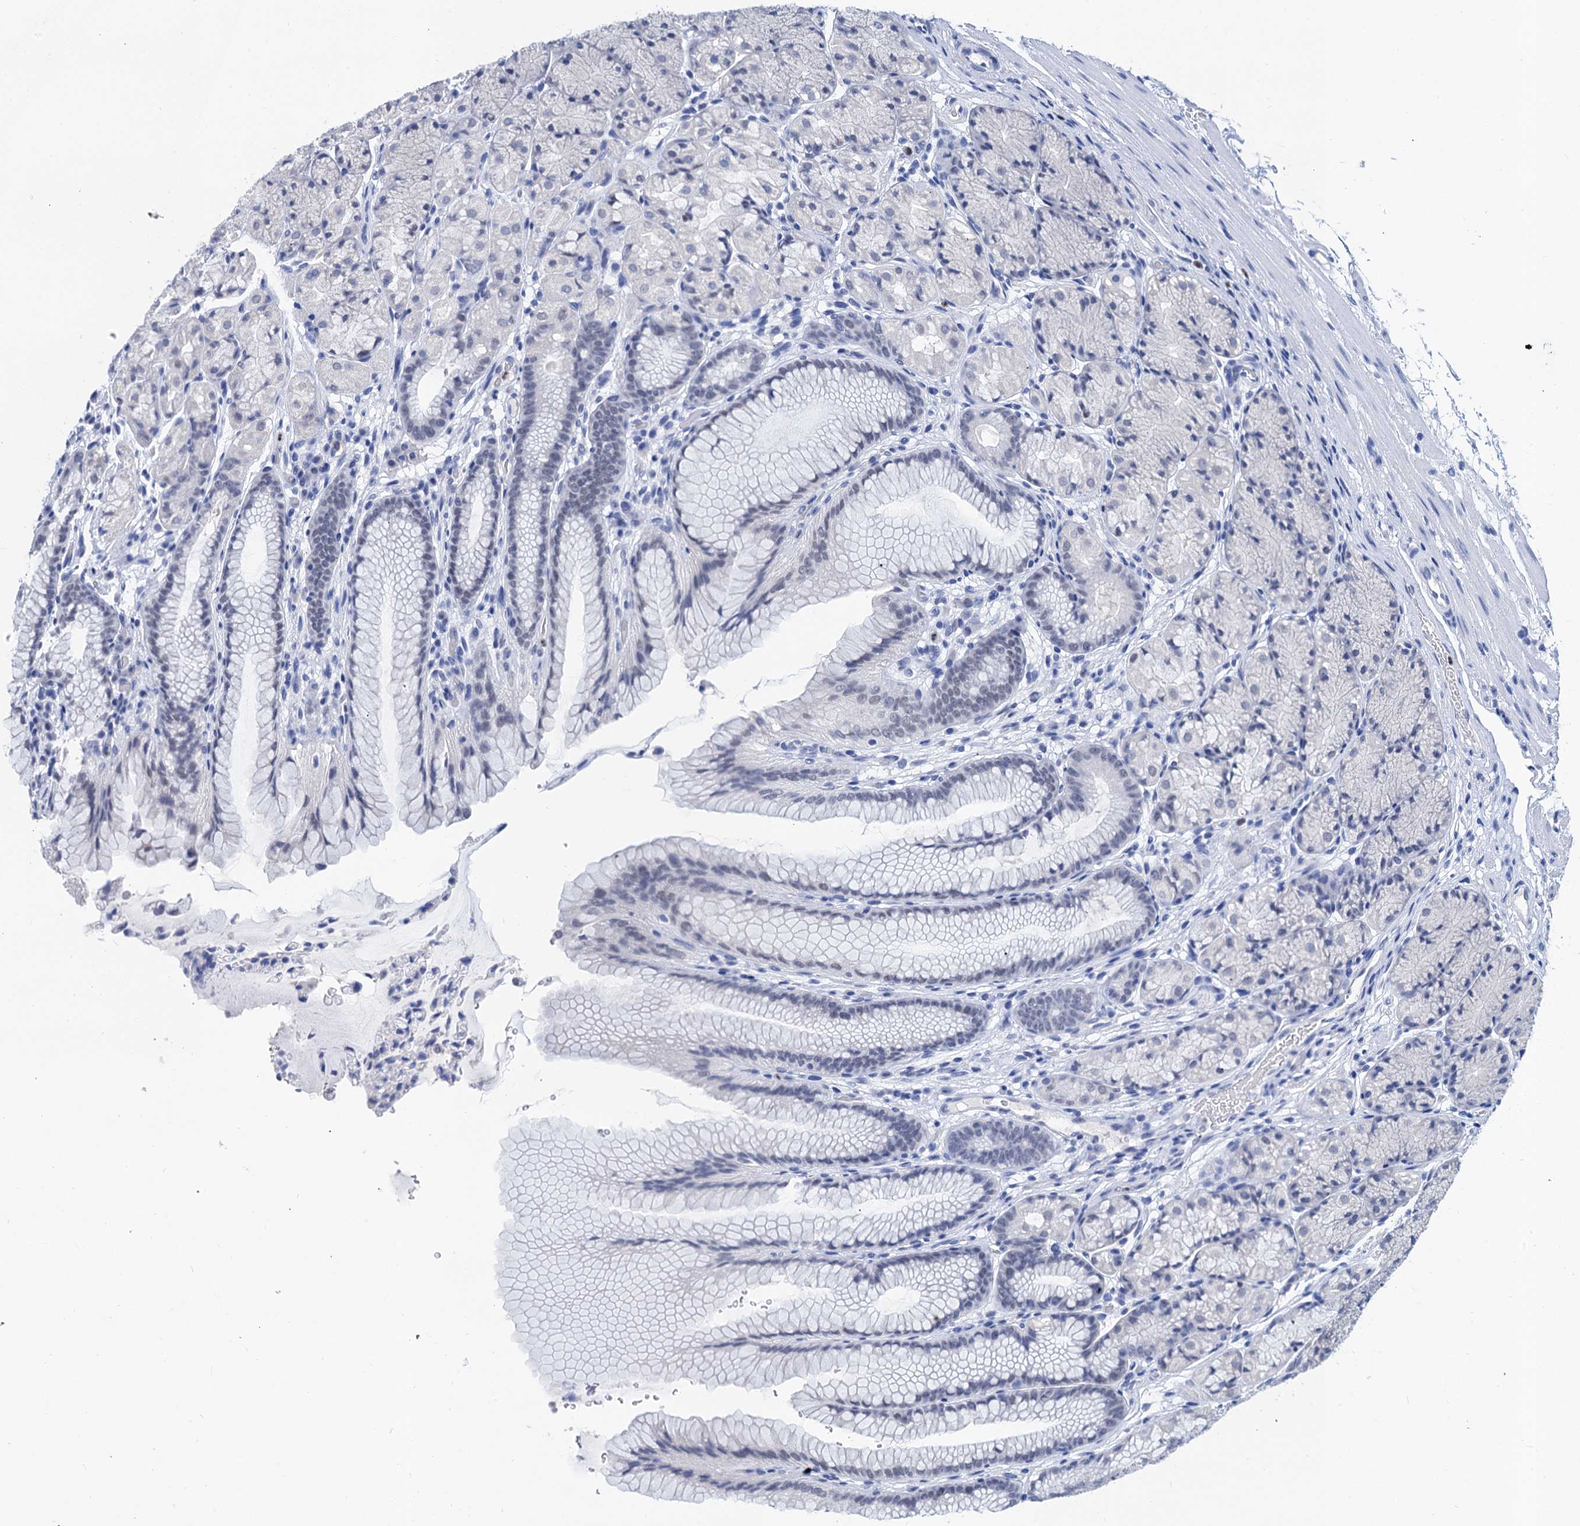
{"staining": {"intensity": "negative", "quantity": "none", "location": "none"}, "tissue": "stomach", "cell_type": "Glandular cells", "image_type": "normal", "snomed": [{"axis": "morphology", "description": "Normal tissue, NOS"}, {"axis": "topography", "description": "Stomach"}], "caption": "The image exhibits no staining of glandular cells in normal stomach.", "gene": "TSEN34", "patient": {"sex": "male", "age": 63}}